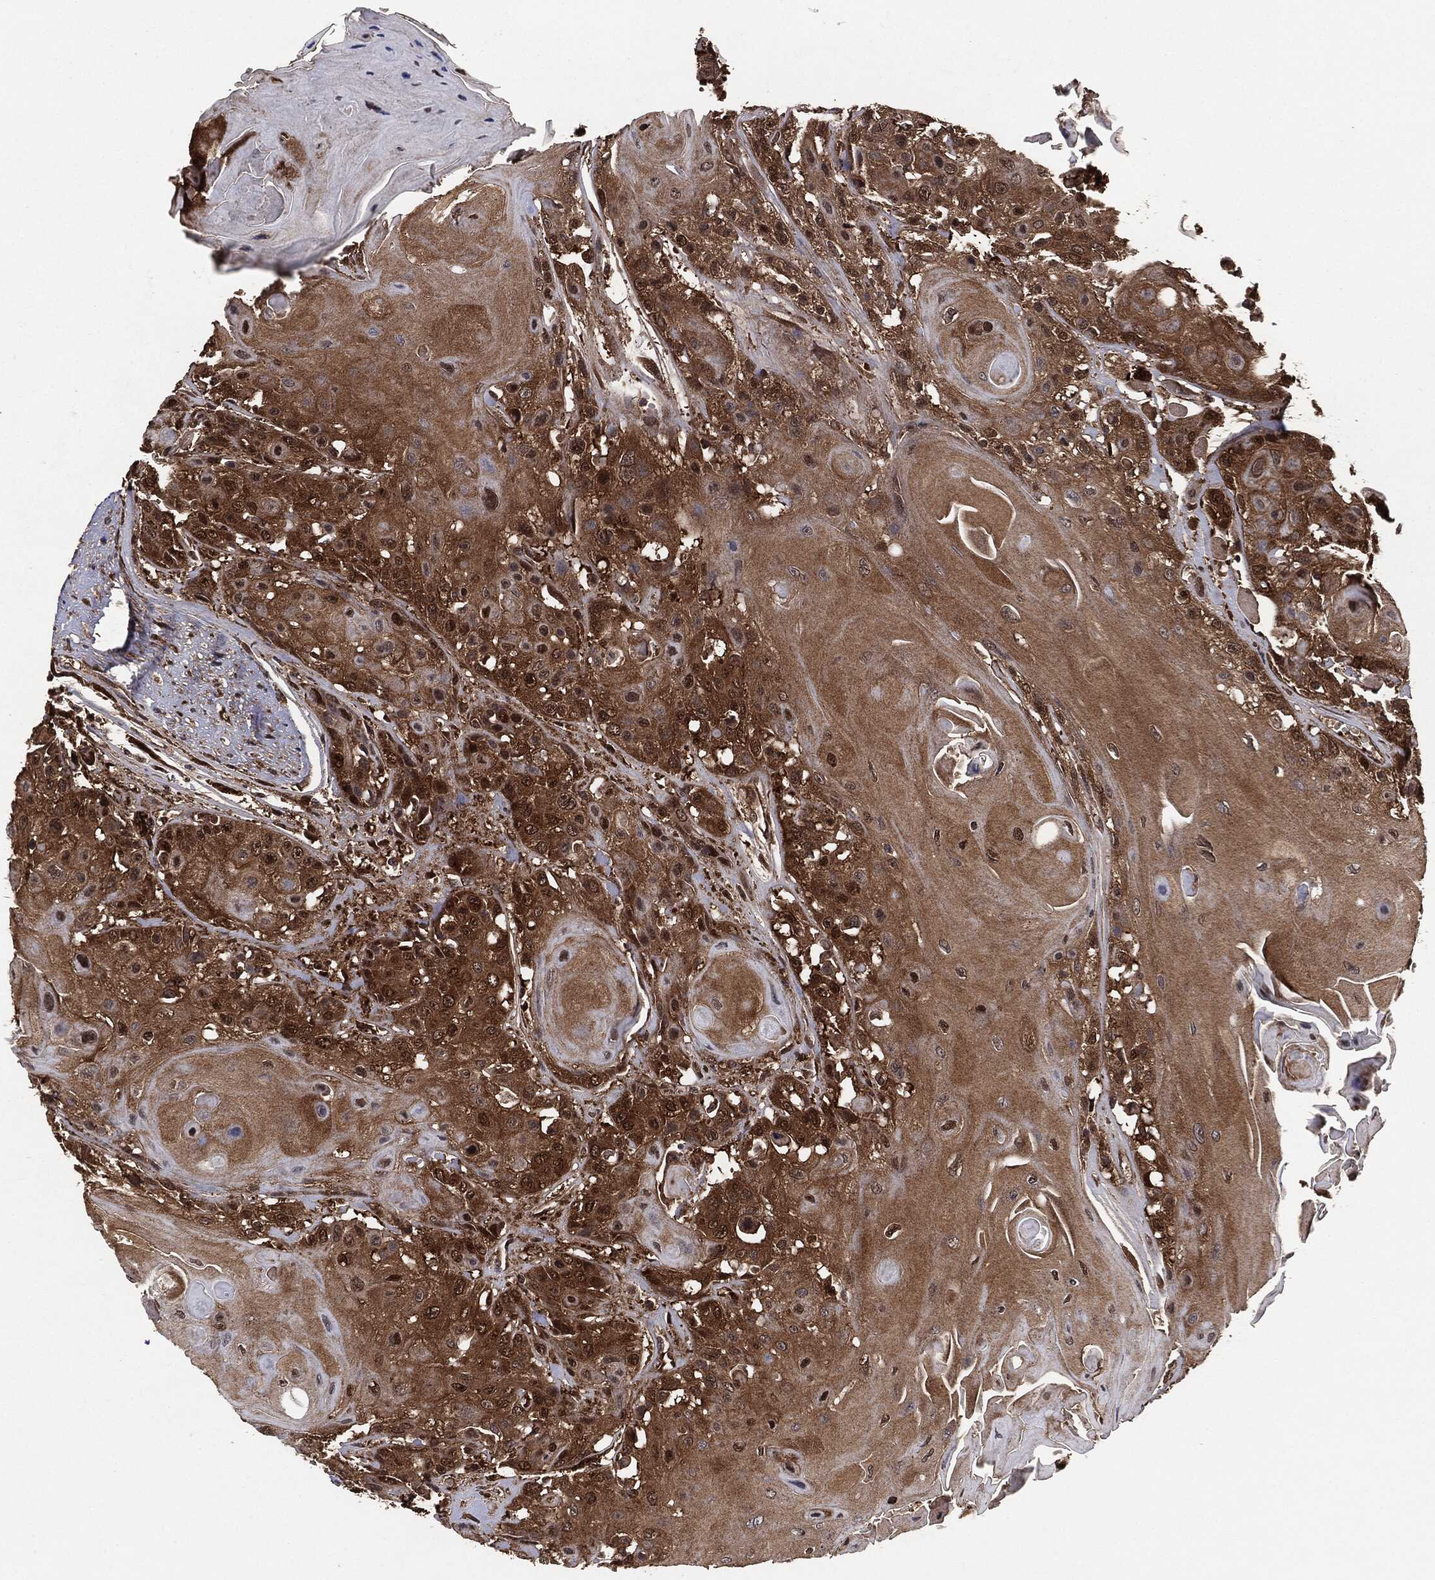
{"staining": {"intensity": "strong", "quantity": ">75%", "location": "cytoplasmic/membranous"}, "tissue": "head and neck cancer", "cell_type": "Tumor cells", "image_type": "cancer", "snomed": [{"axis": "morphology", "description": "Squamous cell carcinoma, NOS"}, {"axis": "topography", "description": "Head-Neck"}], "caption": "Head and neck cancer stained with a brown dye displays strong cytoplasmic/membranous positive staining in about >75% of tumor cells.", "gene": "NME1", "patient": {"sex": "female", "age": 59}}